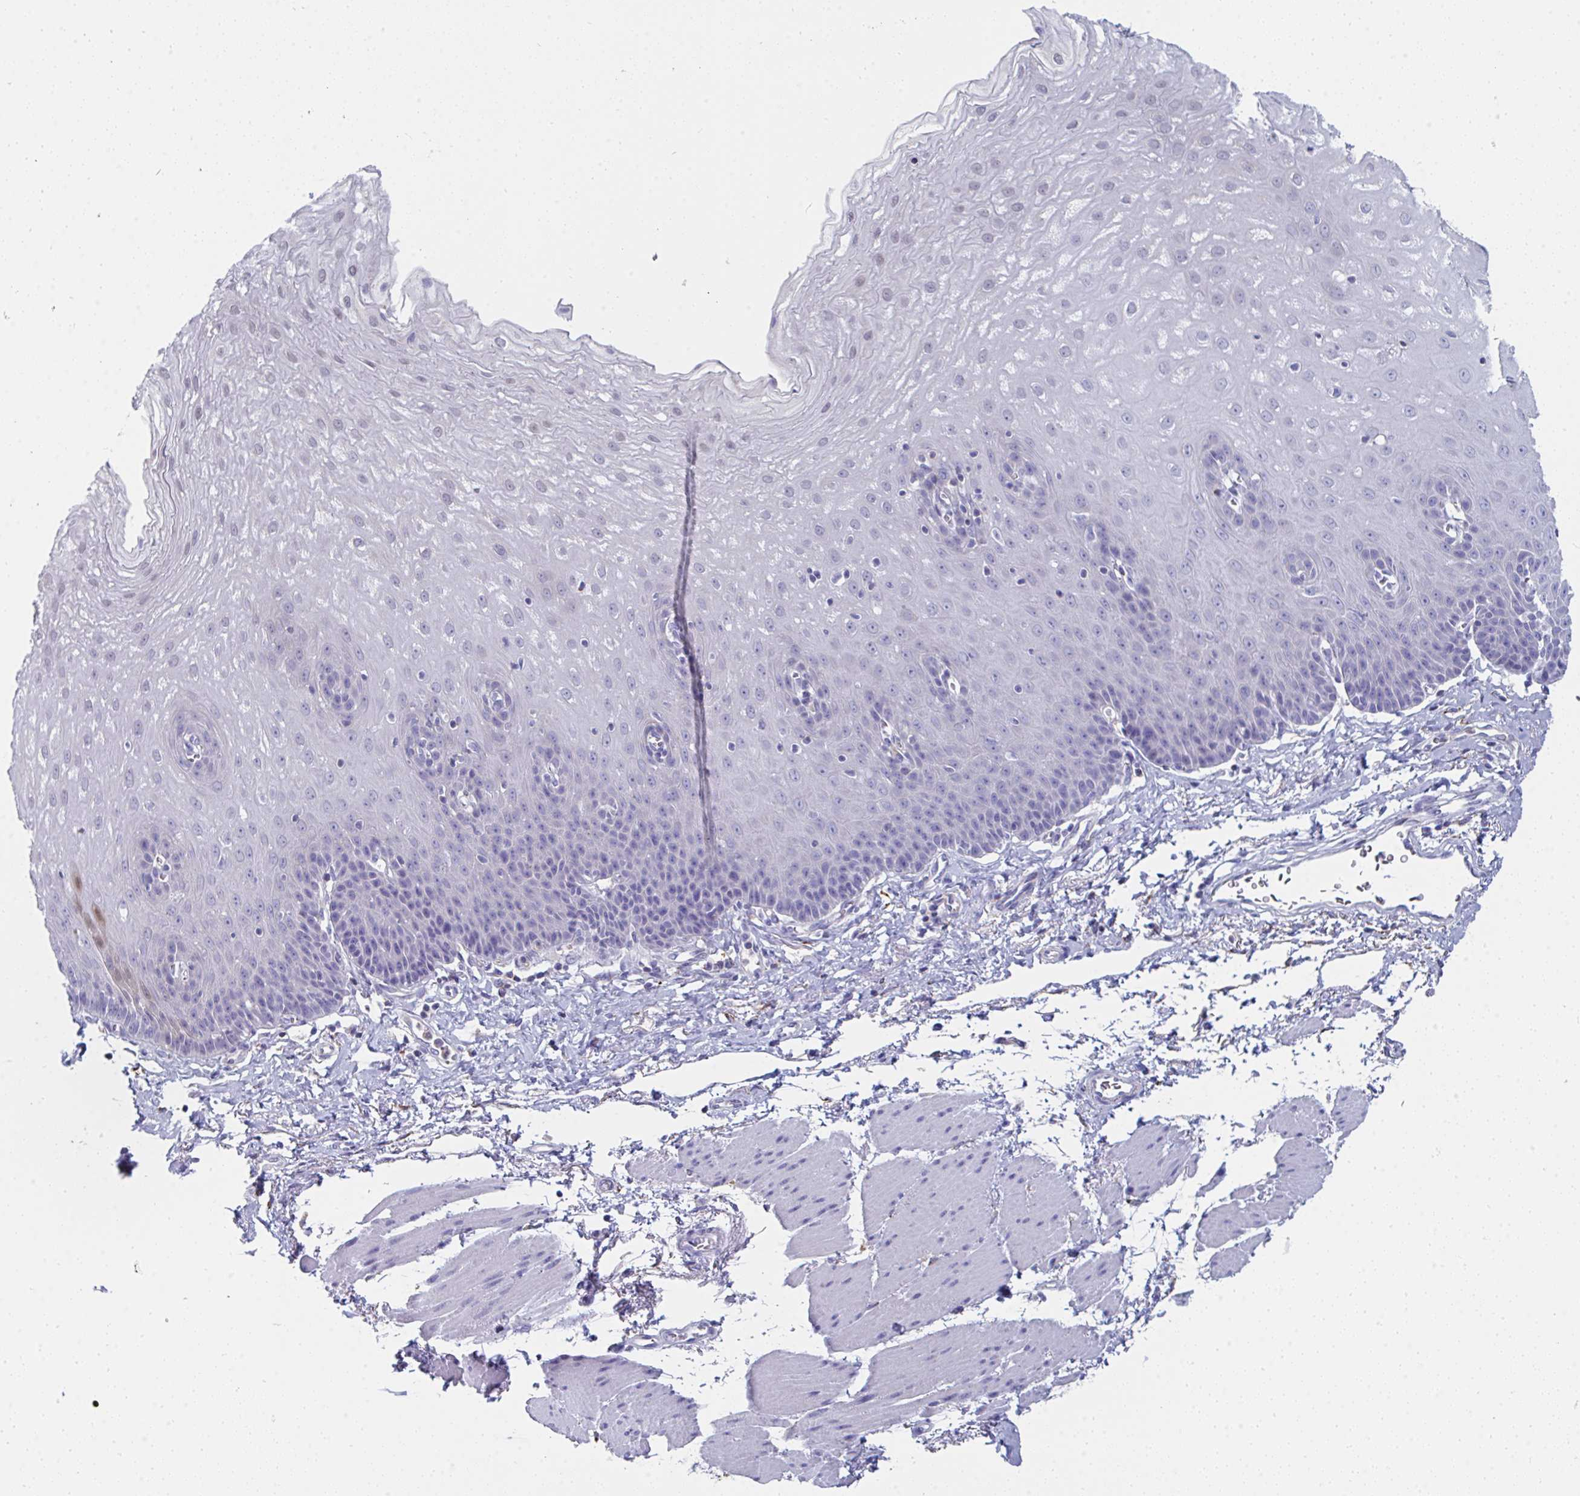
{"staining": {"intensity": "weak", "quantity": "<25%", "location": "cytoplasmic/membranous"}, "tissue": "esophagus", "cell_type": "Squamous epithelial cells", "image_type": "normal", "snomed": [{"axis": "morphology", "description": "Normal tissue, NOS"}, {"axis": "topography", "description": "Esophagus"}], "caption": "DAB immunohistochemical staining of benign human esophagus exhibits no significant expression in squamous epithelial cells. (Brightfield microscopy of DAB immunohistochemistry at high magnification).", "gene": "MGAM2", "patient": {"sex": "female", "age": 81}}